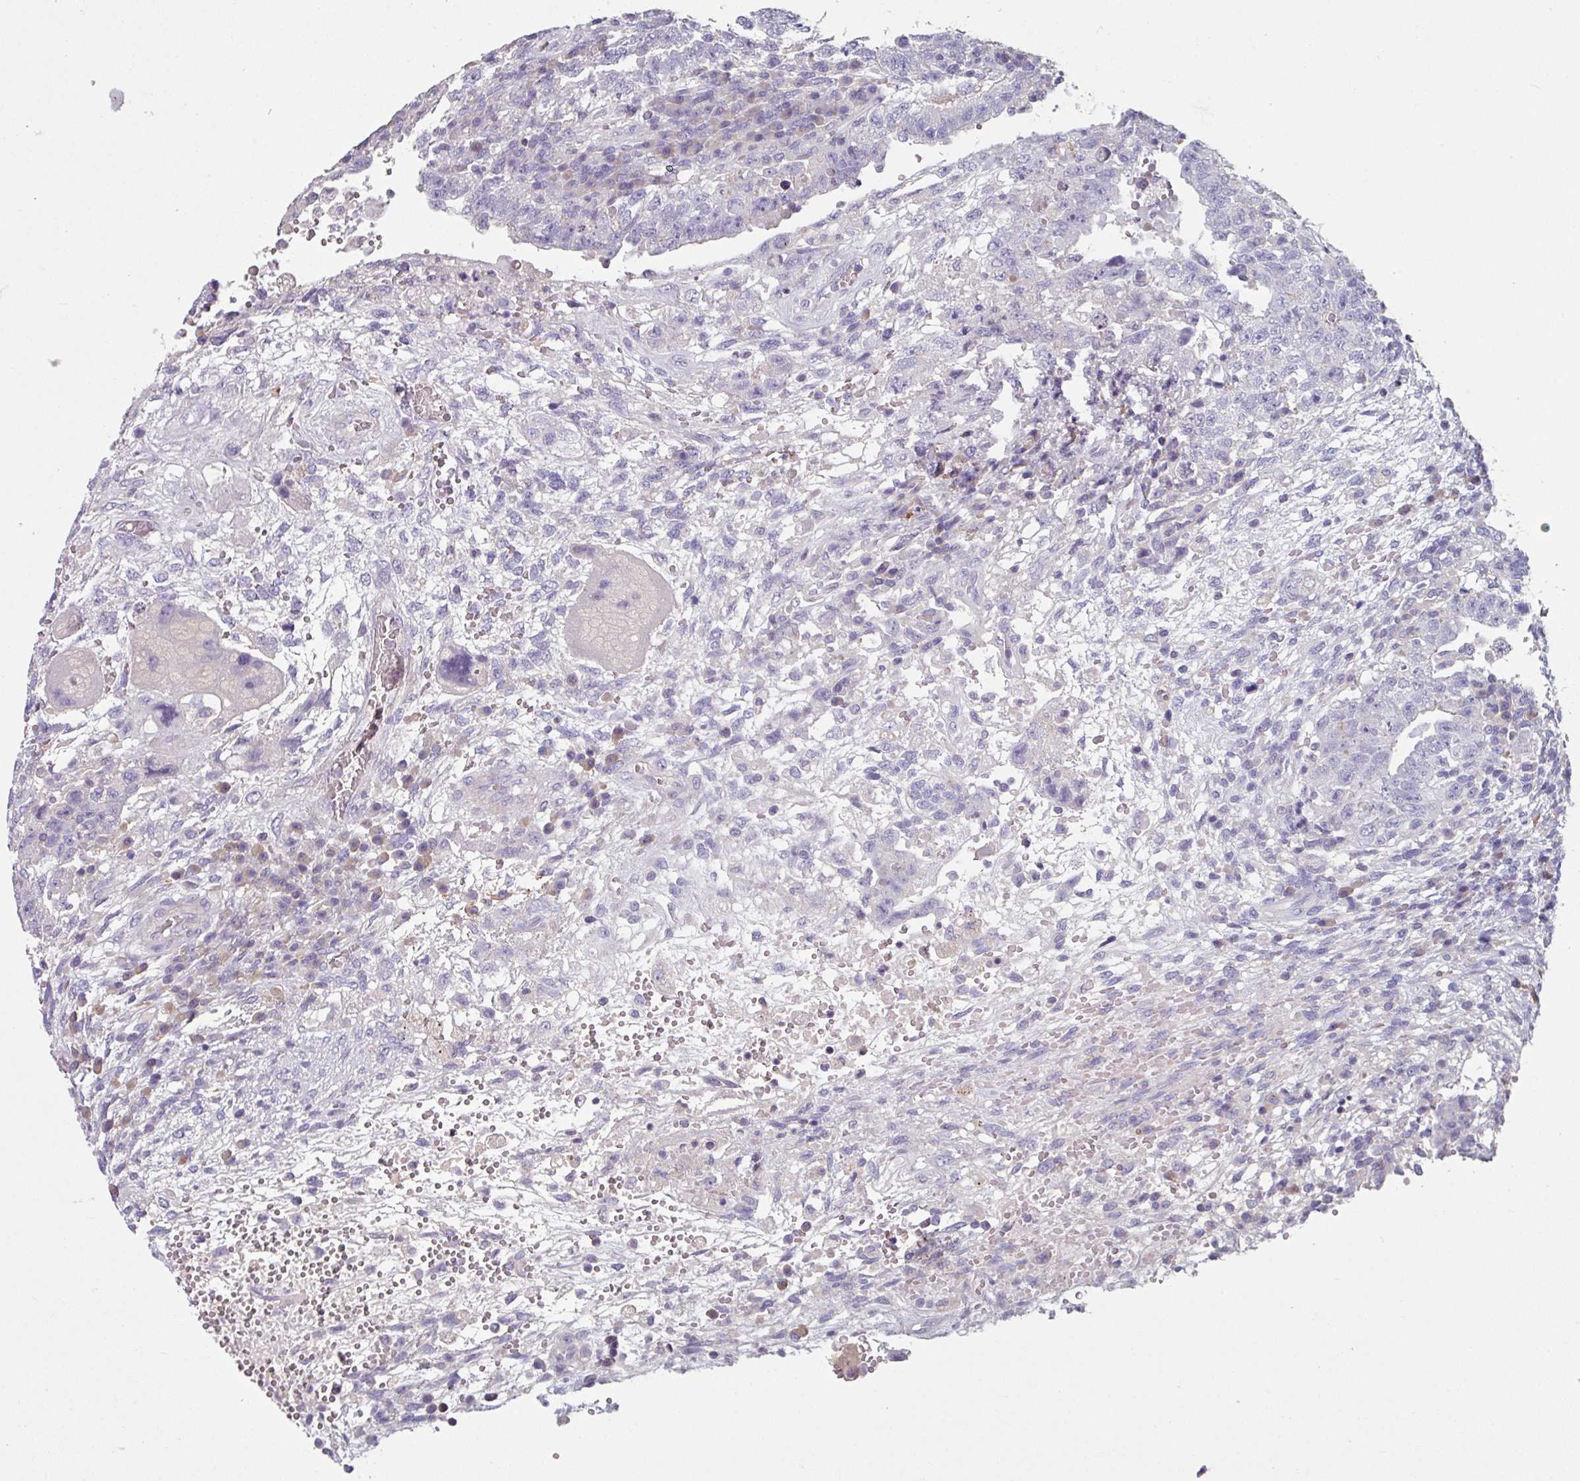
{"staining": {"intensity": "negative", "quantity": "none", "location": "none"}, "tissue": "testis cancer", "cell_type": "Tumor cells", "image_type": "cancer", "snomed": [{"axis": "morphology", "description": "Carcinoma, Embryonal, NOS"}, {"axis": "topography", "description": "Testis"}], "caption": "IHC micrograph of testis cancer stained for a protein (brown), which shows no expression in tumor cells.", "gene": "TMEM132A", "patient": {"sex": "male", "age": 26}}